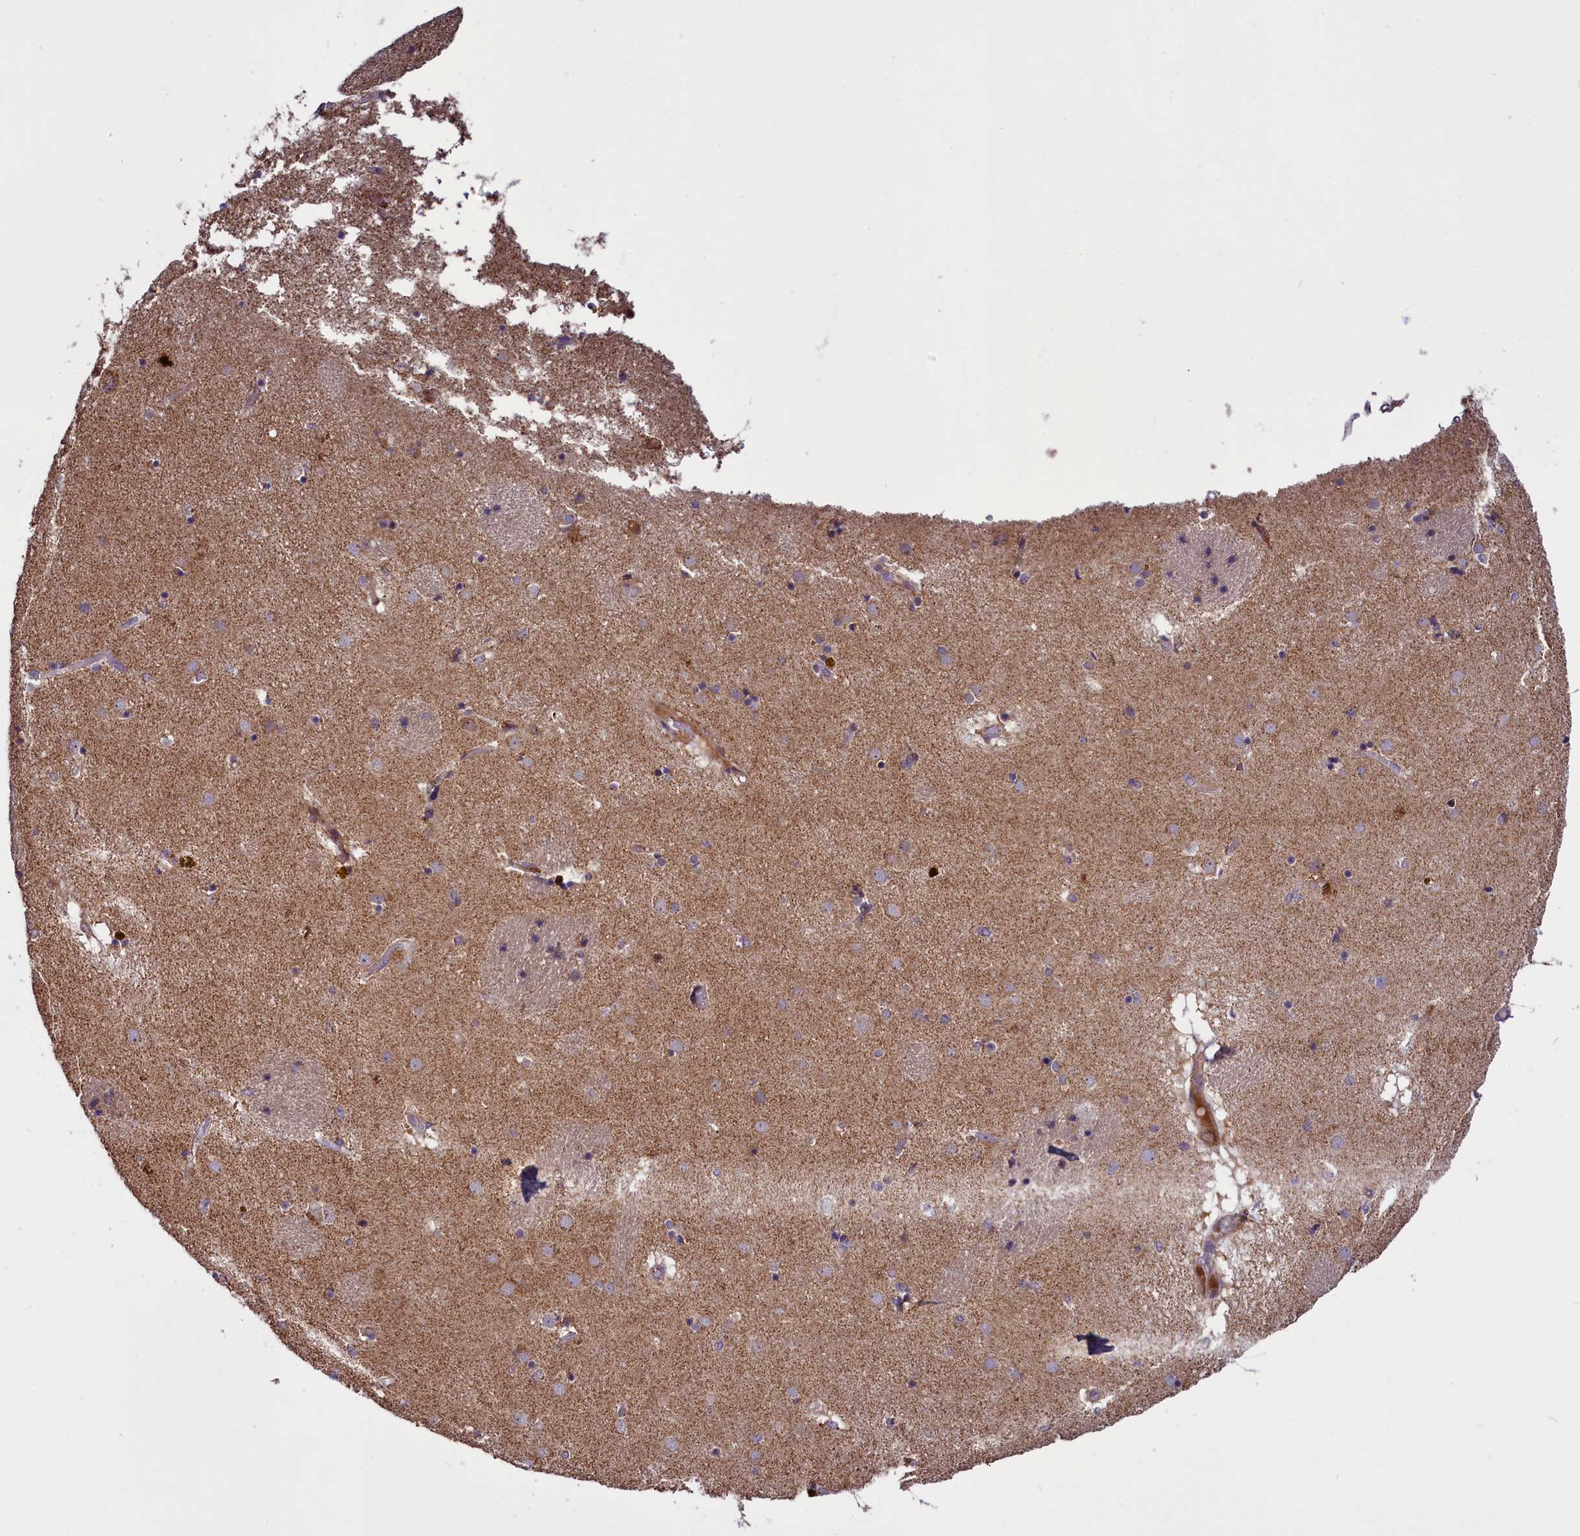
{"staining": {"intensity": "weak", "quantity": "<25%", "location": "cytoplasmic/membranous"}, "tissue": "caudate", "cell_type": "Glial cells", "image_type": "normal", "snomed": [{"axis": "morphology", "description": "Normal tissue, NOS"}, {"axis": "topography", "description": "Lateral ventricle wall"}], "caption": "Immunohistochemistry of benign caudate exhibits no staining in glial cells.", "gene": "GLRX5", "patient": {"sex": "male", "age": 70}}